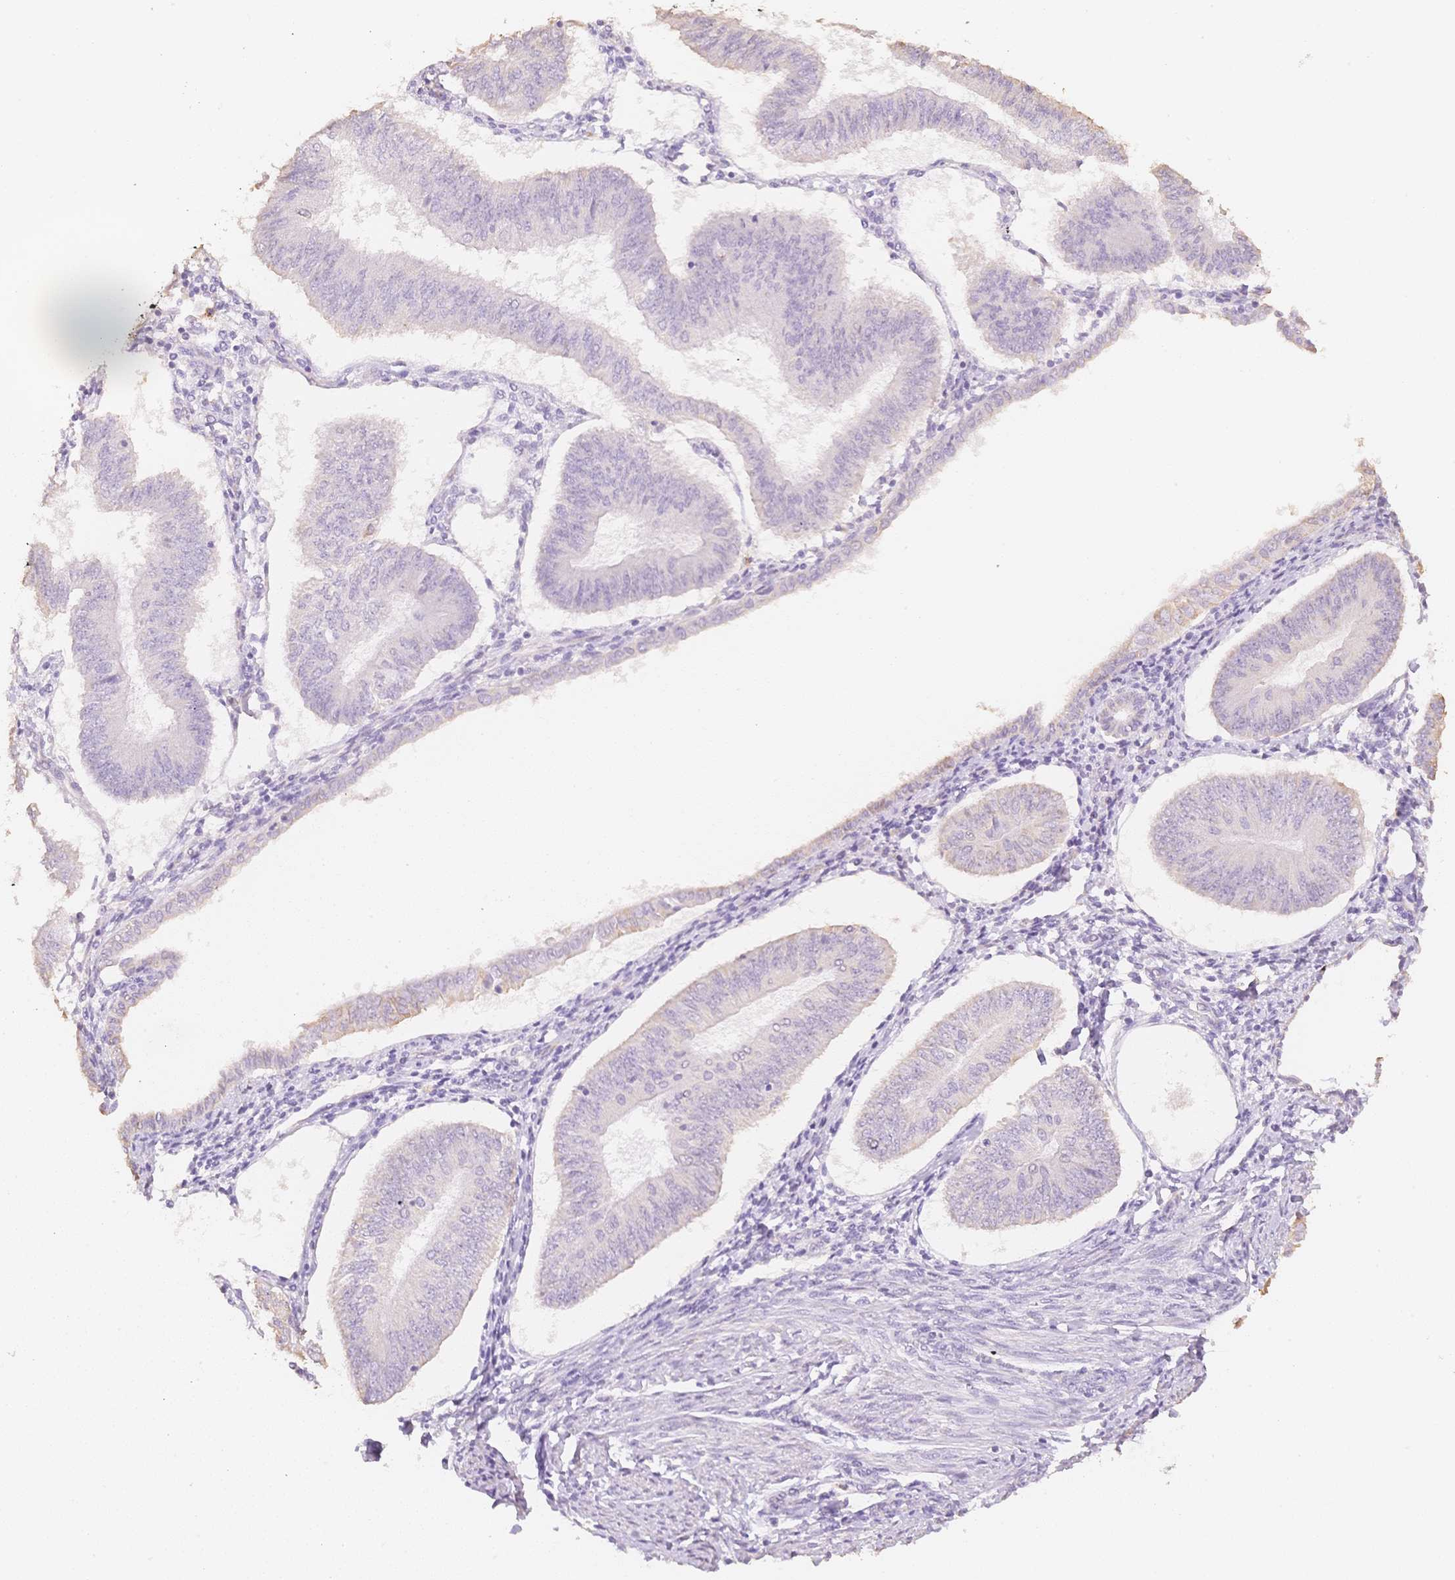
{"staining": {"intensity": "negative", "quantity": "none", "location": "none"}, "tissue": "endometrial cancer", "cell_type": "Tumor cells", "image_type": "cancer", "snomed": [{"axis": "morphology", "description": "Adenocarcinoma, NOS"}, {"axis": "topography", "description": "Endometrium"}], "caption": "Immunohistochemistry of endometrial adenocarcinoma reveals no staining in tumor cells.", "gene": "MBOAT7", "patient": {"sex": "female", "age": 58}}